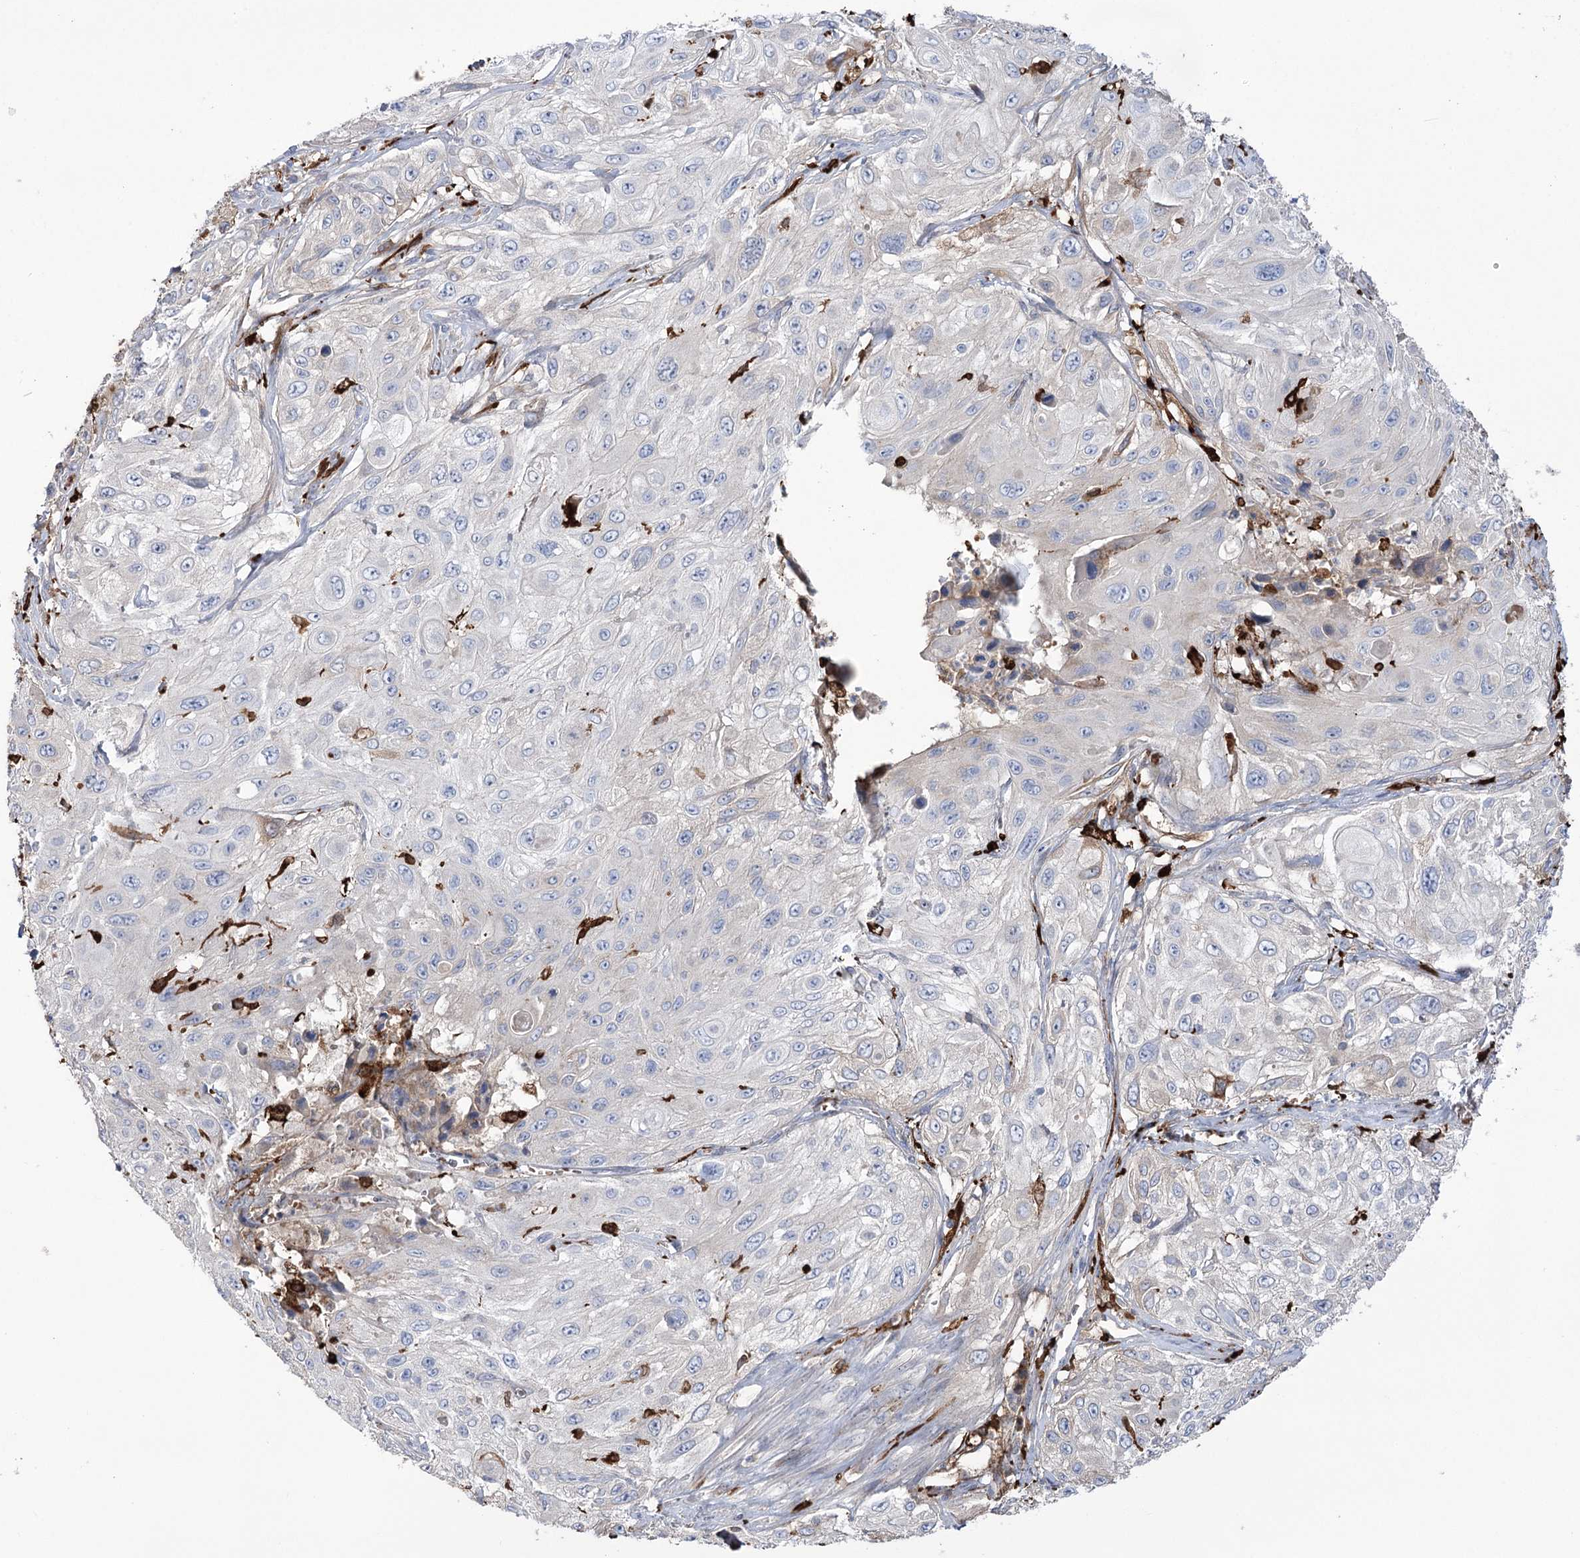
{"staining": {"intensity": "negative", "quantity": "none", "location": "none"}, "tissue": "cervical cancer", "cell_type": "Tumor cells", "image_type": "cancer", "snomed": [{"axis": "morphology", "description": "Squamous cell carcinoma, NOS"}, {"axis": "topography", "description": "Cervix"}], "caption": "Immunohistochemistry (IHC) photomicrograph of neoplastic tissue: human cervical cancer stained with DAB (3,3'-diaminobenzidine) displays no significant protein staining in tumor cells.", "gene": "ZNF622", "patient": {"sex": "female", "age": 42}}